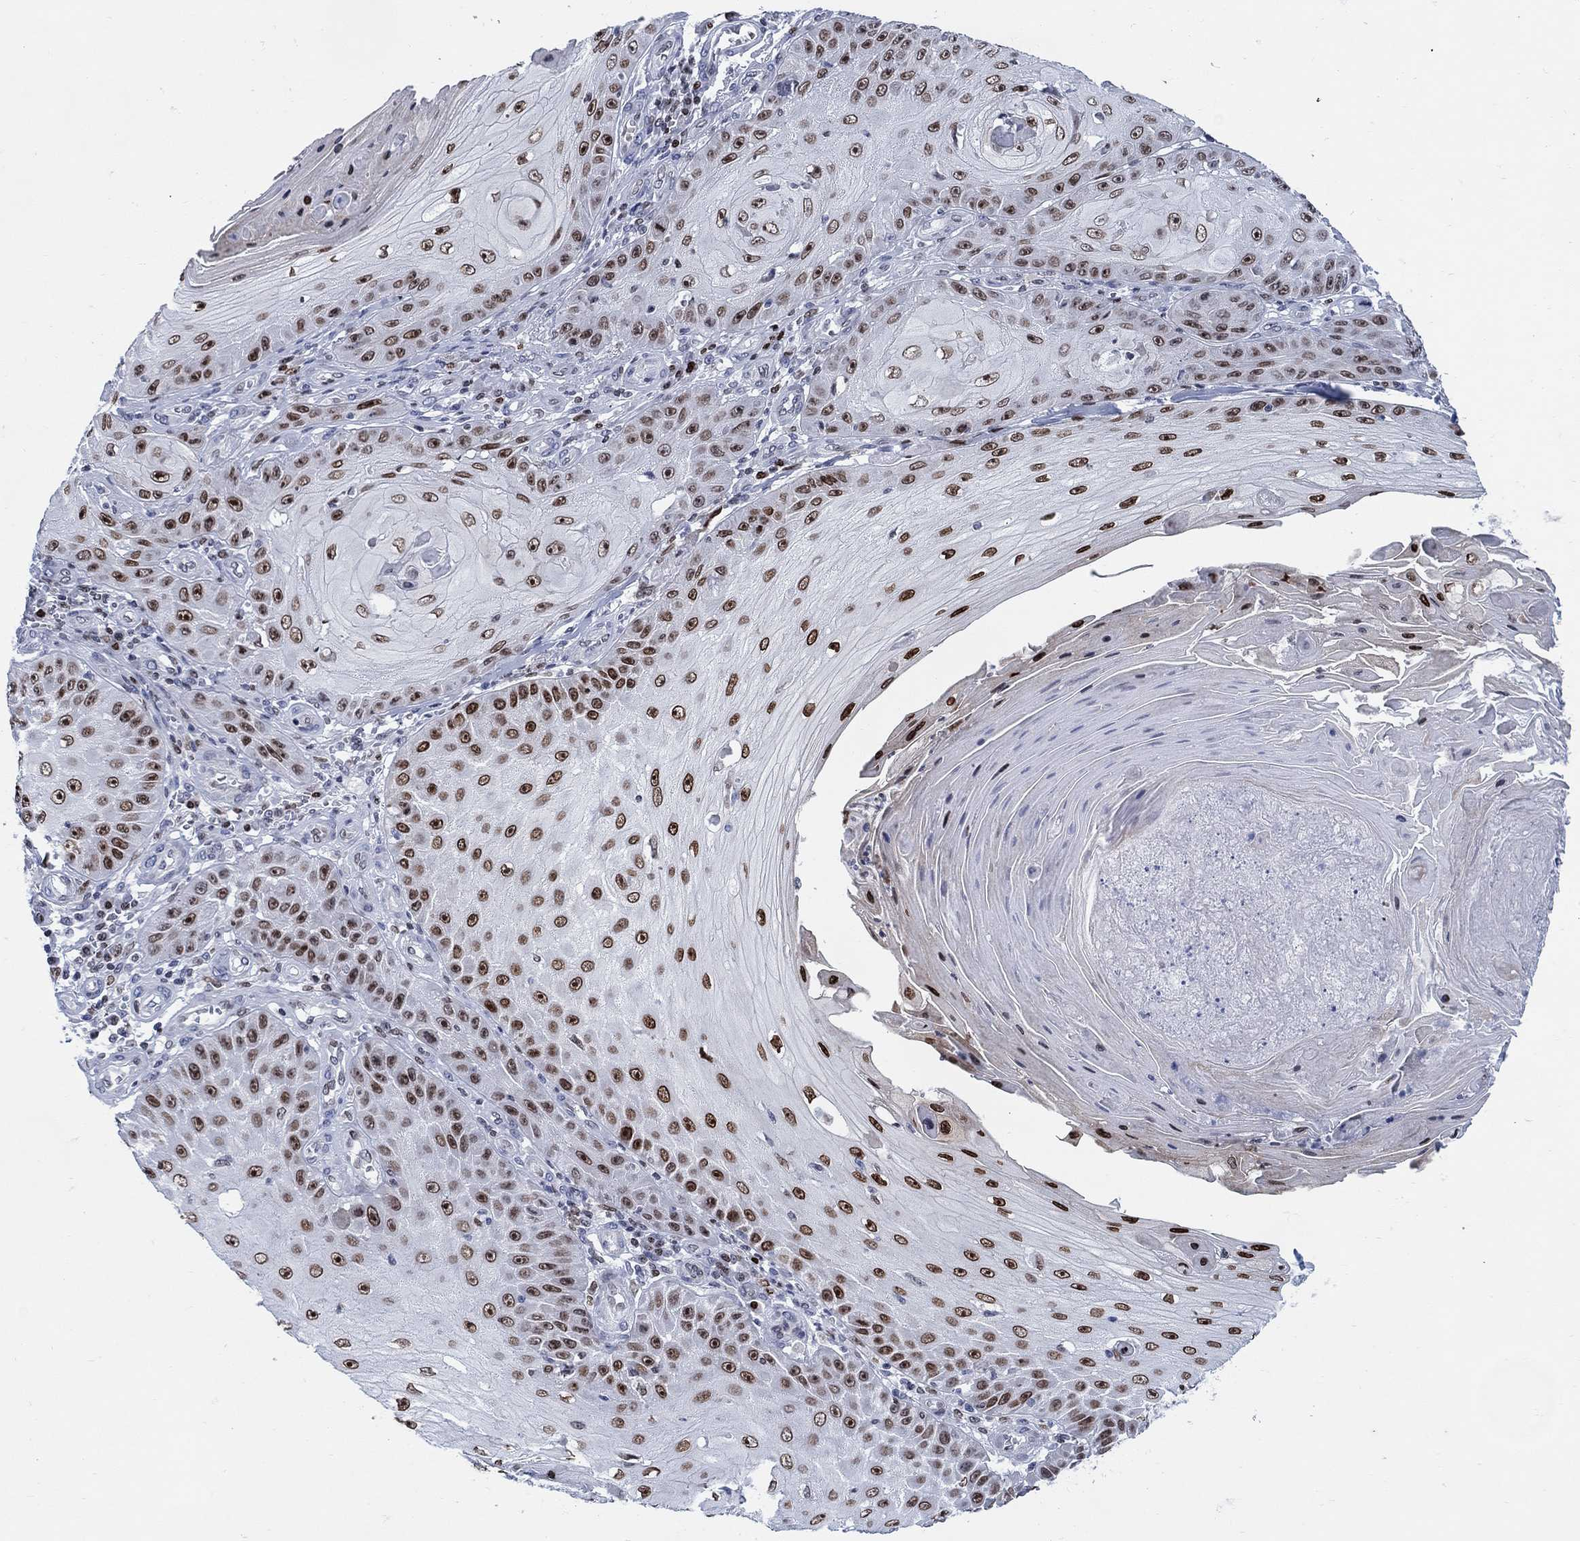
{"staining": {"intensity": "moderate", "quantity": ">75%", "location": "nuclear"}, "tissue": "skin cancer", "cell_type": "Tumor cells", "image_type": "cancer", "snomed": [{"axis": "morphology", "description": "Squamous cell carcinoma, NOS"}, {"axis": "topography", "description": "Skin"}], "caption": "This image exhibits immunohistochemistry (IHC) staining of human skin squamous cell carcinoma, with medium moderate nuclear positivity in approximately >75% of tumor cells.", "gene": "HMGA1", "patient": {"sex": "male", "age": 70}}